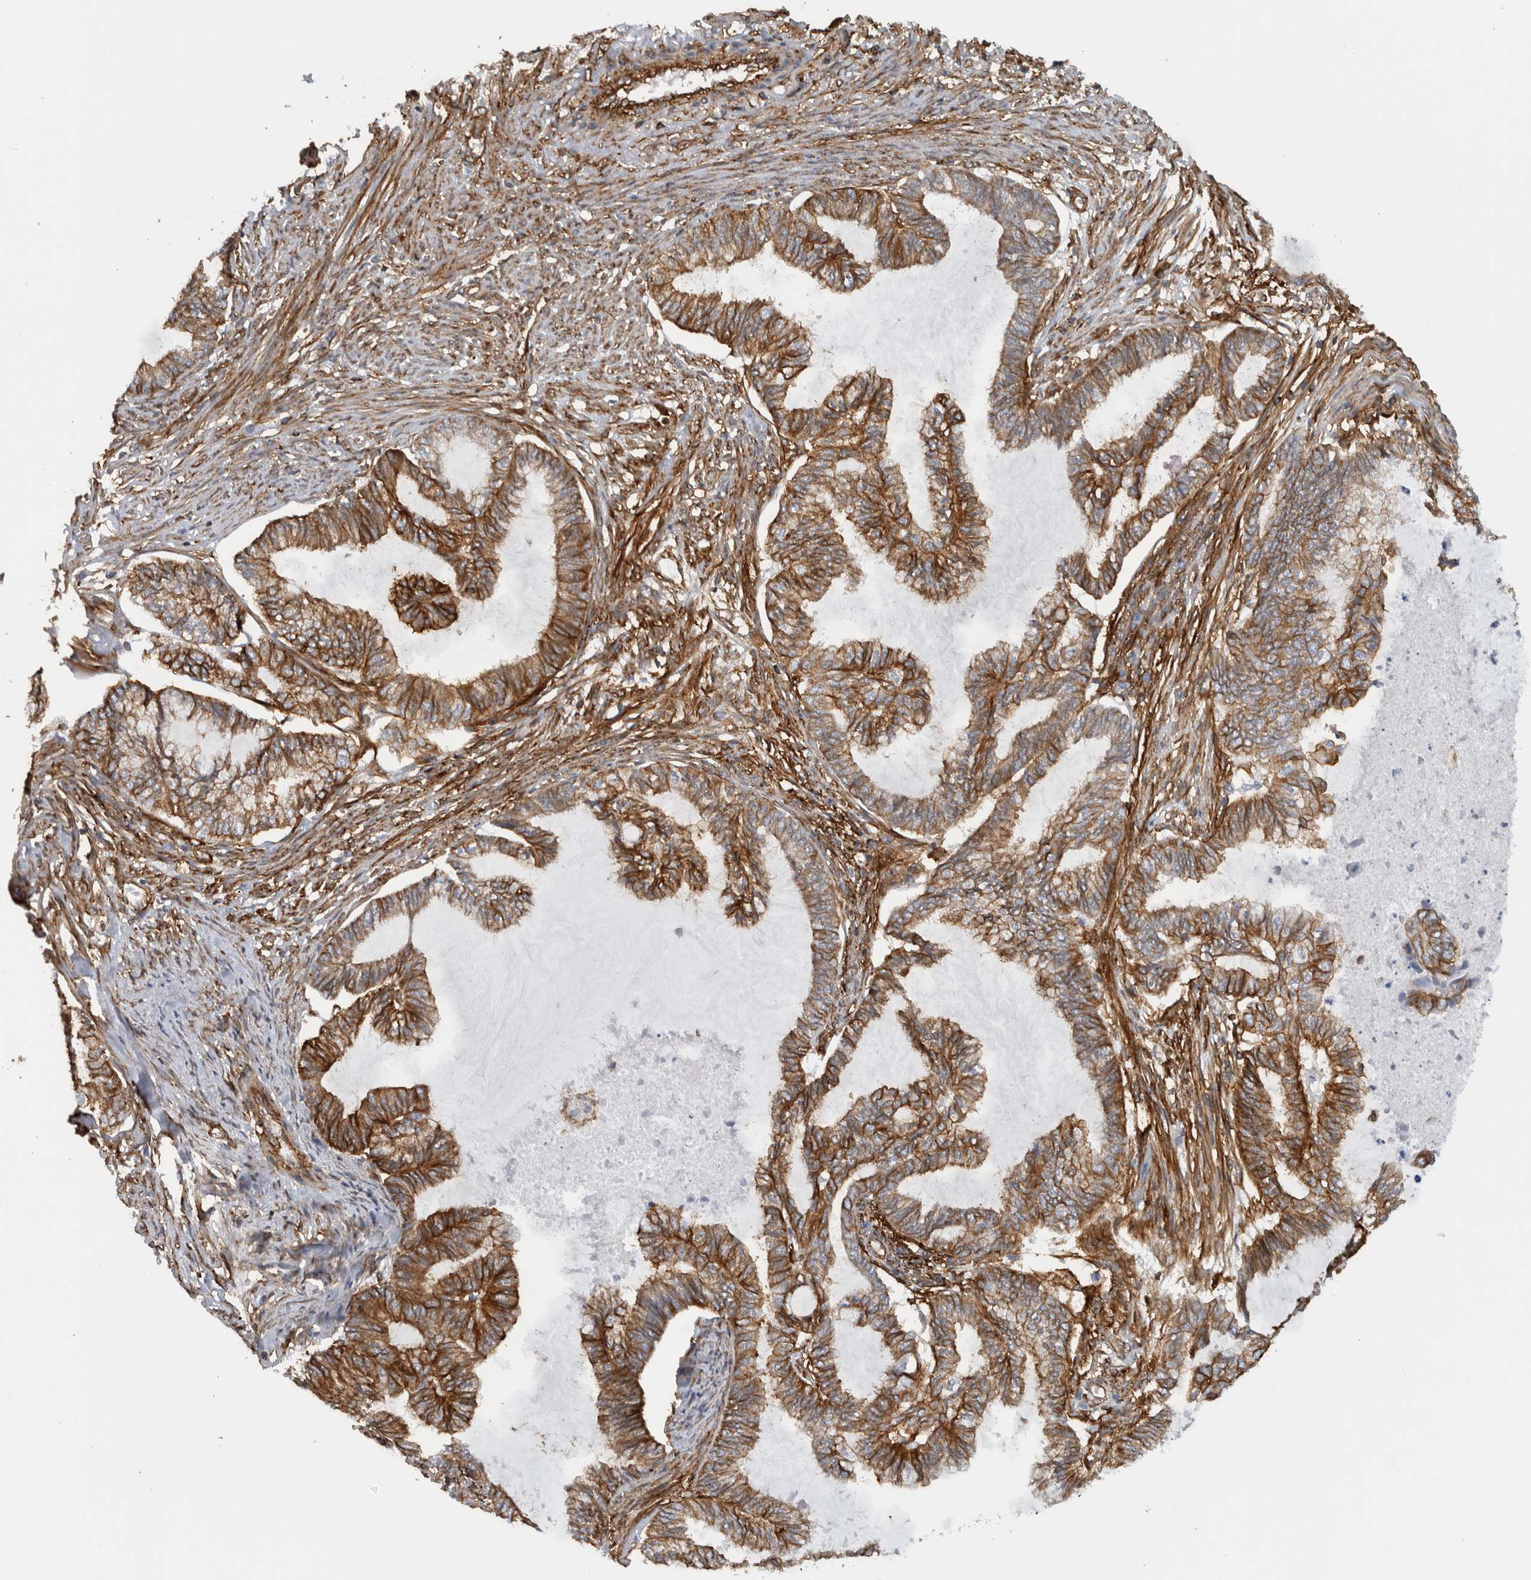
{"staining": {"intensity": "moderate", "quantity": ">75%", "location": "cytoplasmic/membranous"}, "tissue": "endometrial cancer", "cell_type": "Tumor cells", "image_type": "cancer", "snomed": [{"axis": "morphology", "description": "Adenocarcinoma, NOS"}, {"axis": "topography", "description": "Endometrium"}], "caption": "This micrograph exhibits immunohistochemistry (IHC) staining of human endometrial cancer, with medium moderate cytoplasmic/membranous staining in approximately >75% of tumor cells.", "gene": "AHNAK", "patient": {"sex": "female", "age": 86}}